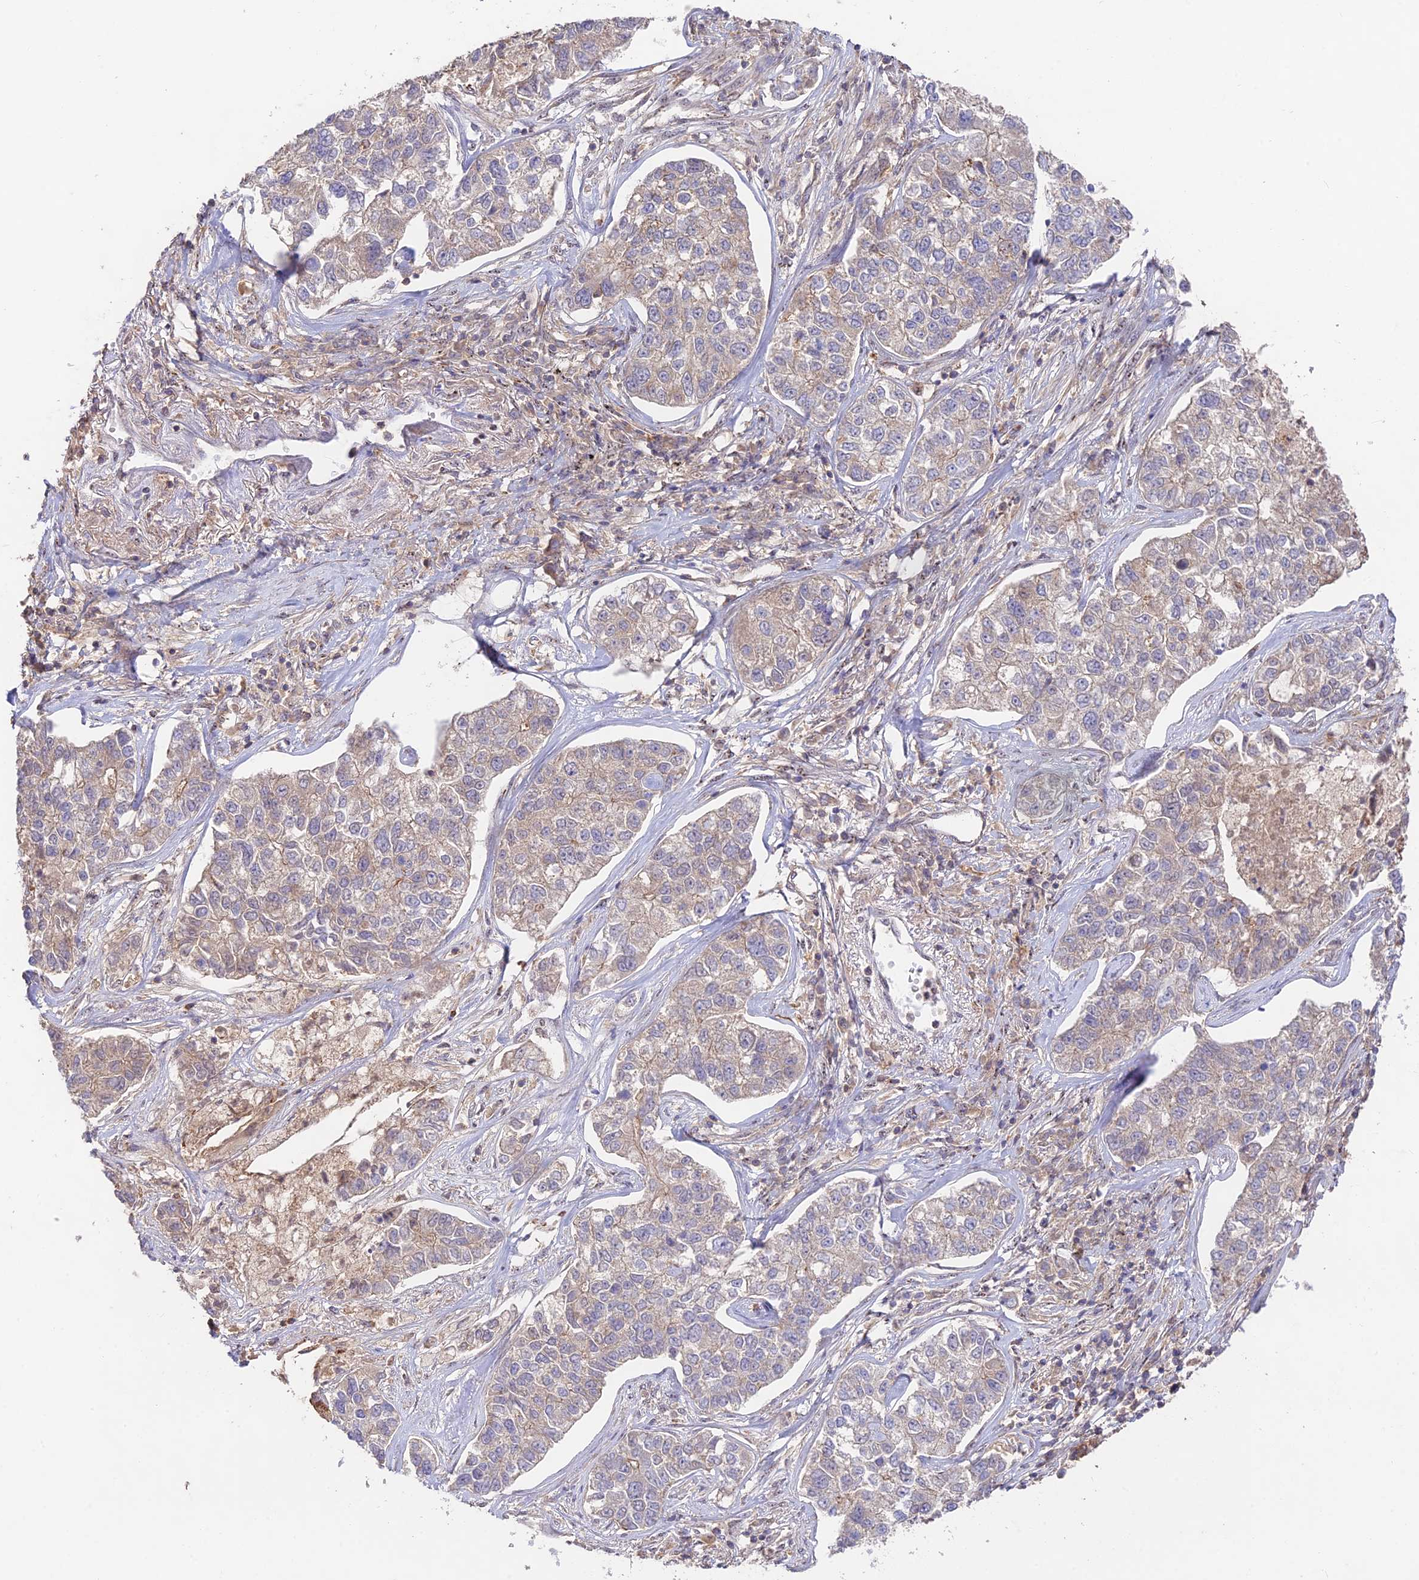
{"staining": {"intensity": "weak", "quantity": "<25%", "location": "cytoplasmic/membranous"}, "tissue": "lung cancer", "cell_type": "Tumor cells", "image_type": "cancer", "snomed": [{"axis": "morphology", "description": "Adenocarcinoma, NOS"}, {"axis": "topography", "description": "Lung"}], "caption": "IHC micrograph of neoplastic tissue: human lung cancer stained with DAB shows no significant protein positivity in tumor cells. Brightfield microscopy of immunohistochemistry (IHC) stained with DAB (3,3'-diaminobenzidine) (brown) and hematoxylin (blue), captured at high magnification.", "gene": "CLCF1", "patient": {"sex": "male", "age": 49}}